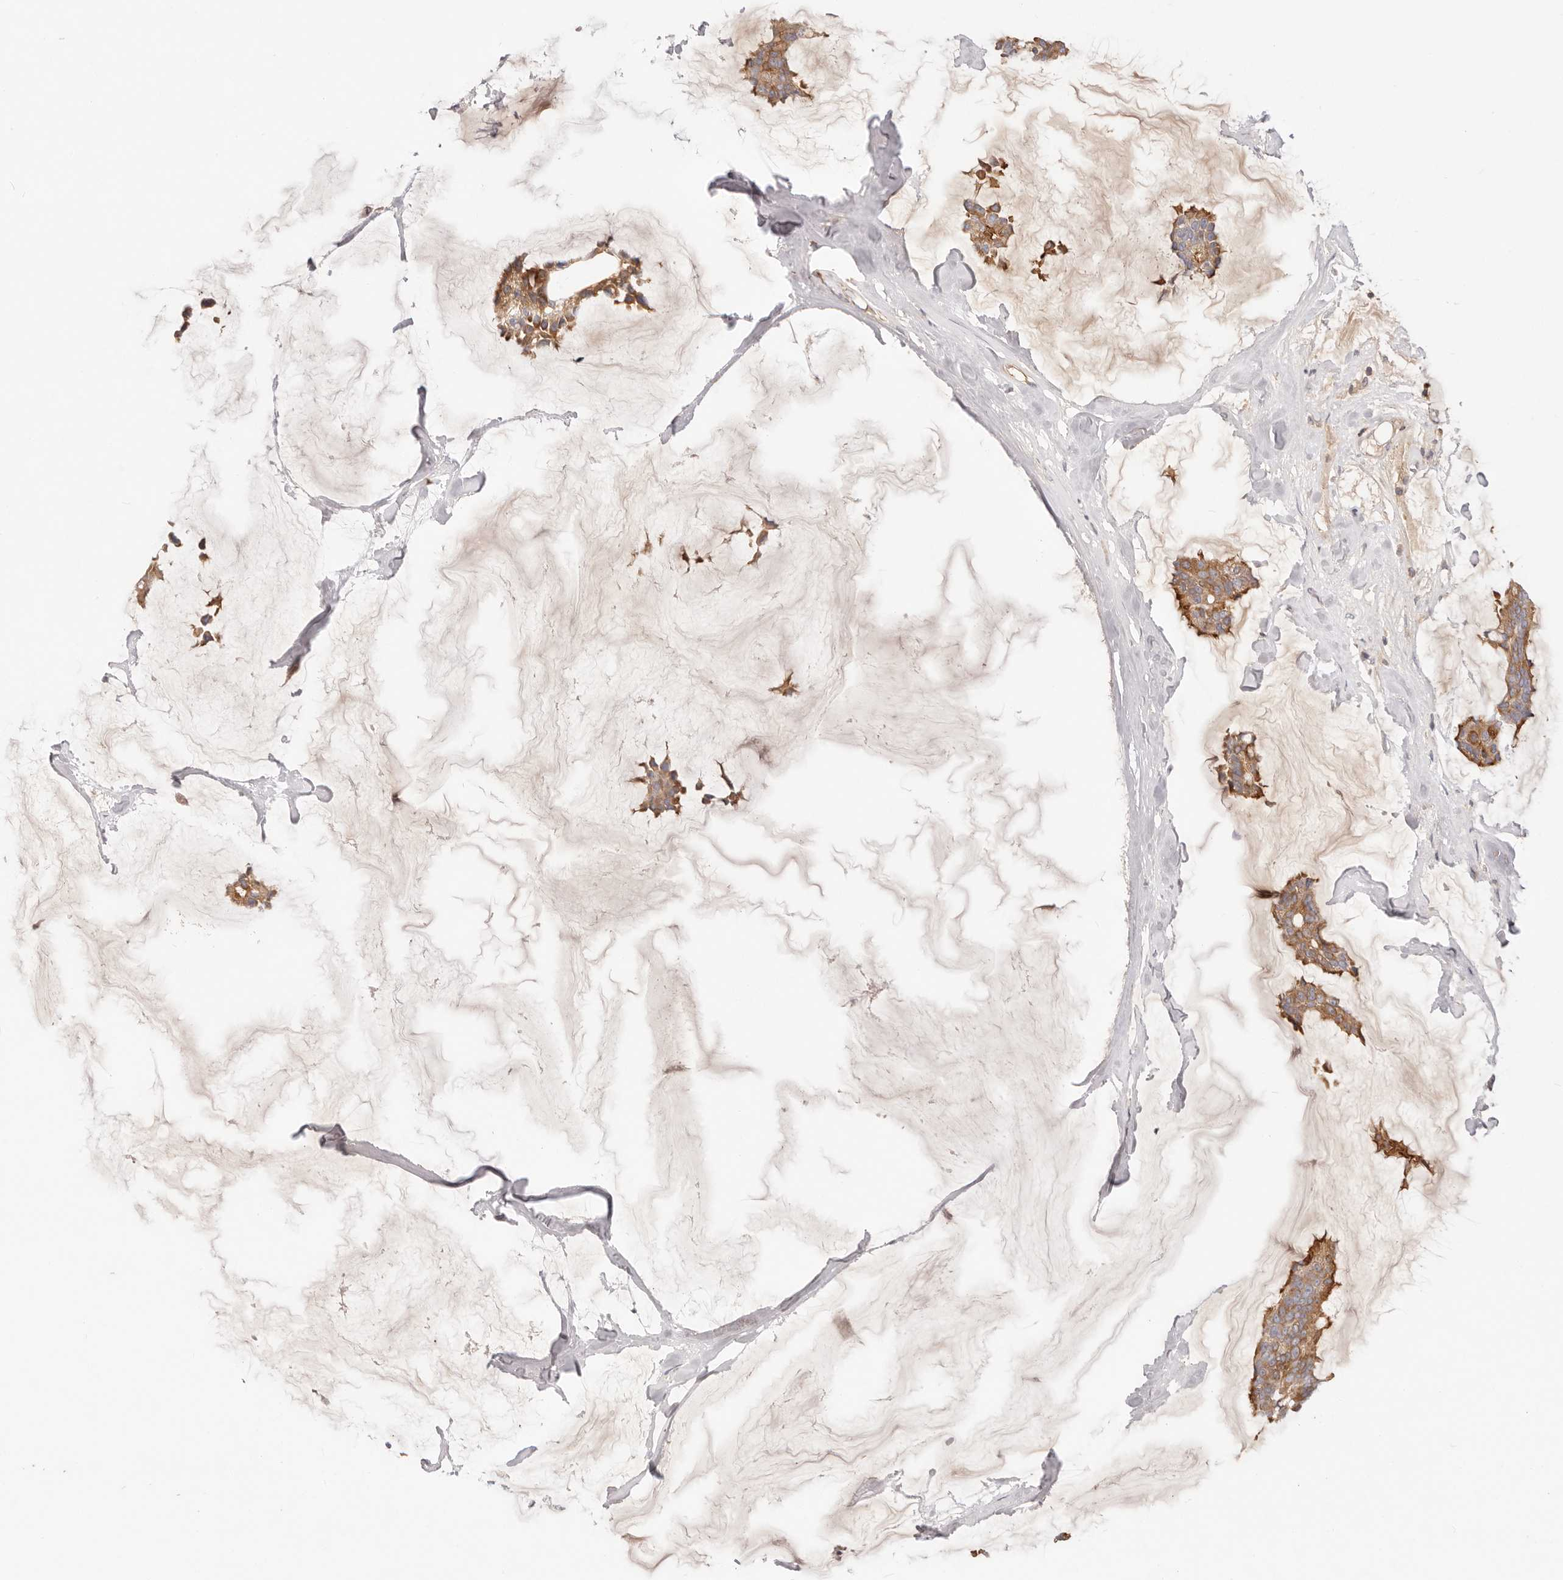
{"staining": {"intensity": "moderate", "quantity": ">75%", "location": "cytoplasmic/membranous"}, "tissue": "breast cancer", "cell_type": "Tumor cells", "image_type": "cancer", "snomed": [{"axis": "morphology", "description": "Duct carcinoma"}, {"axis": "topography", "description": "Breast"}], "caption": "Immunohistochemical staining of human infiltrating ductal carcinoma (breast) demonstrates medium levels of moderate cytoplasmic/membranous protein positivity in approximately >75% of tumor cells.", "gene": "KCMF1", "patient": {"sex": "female", "age": 93}}